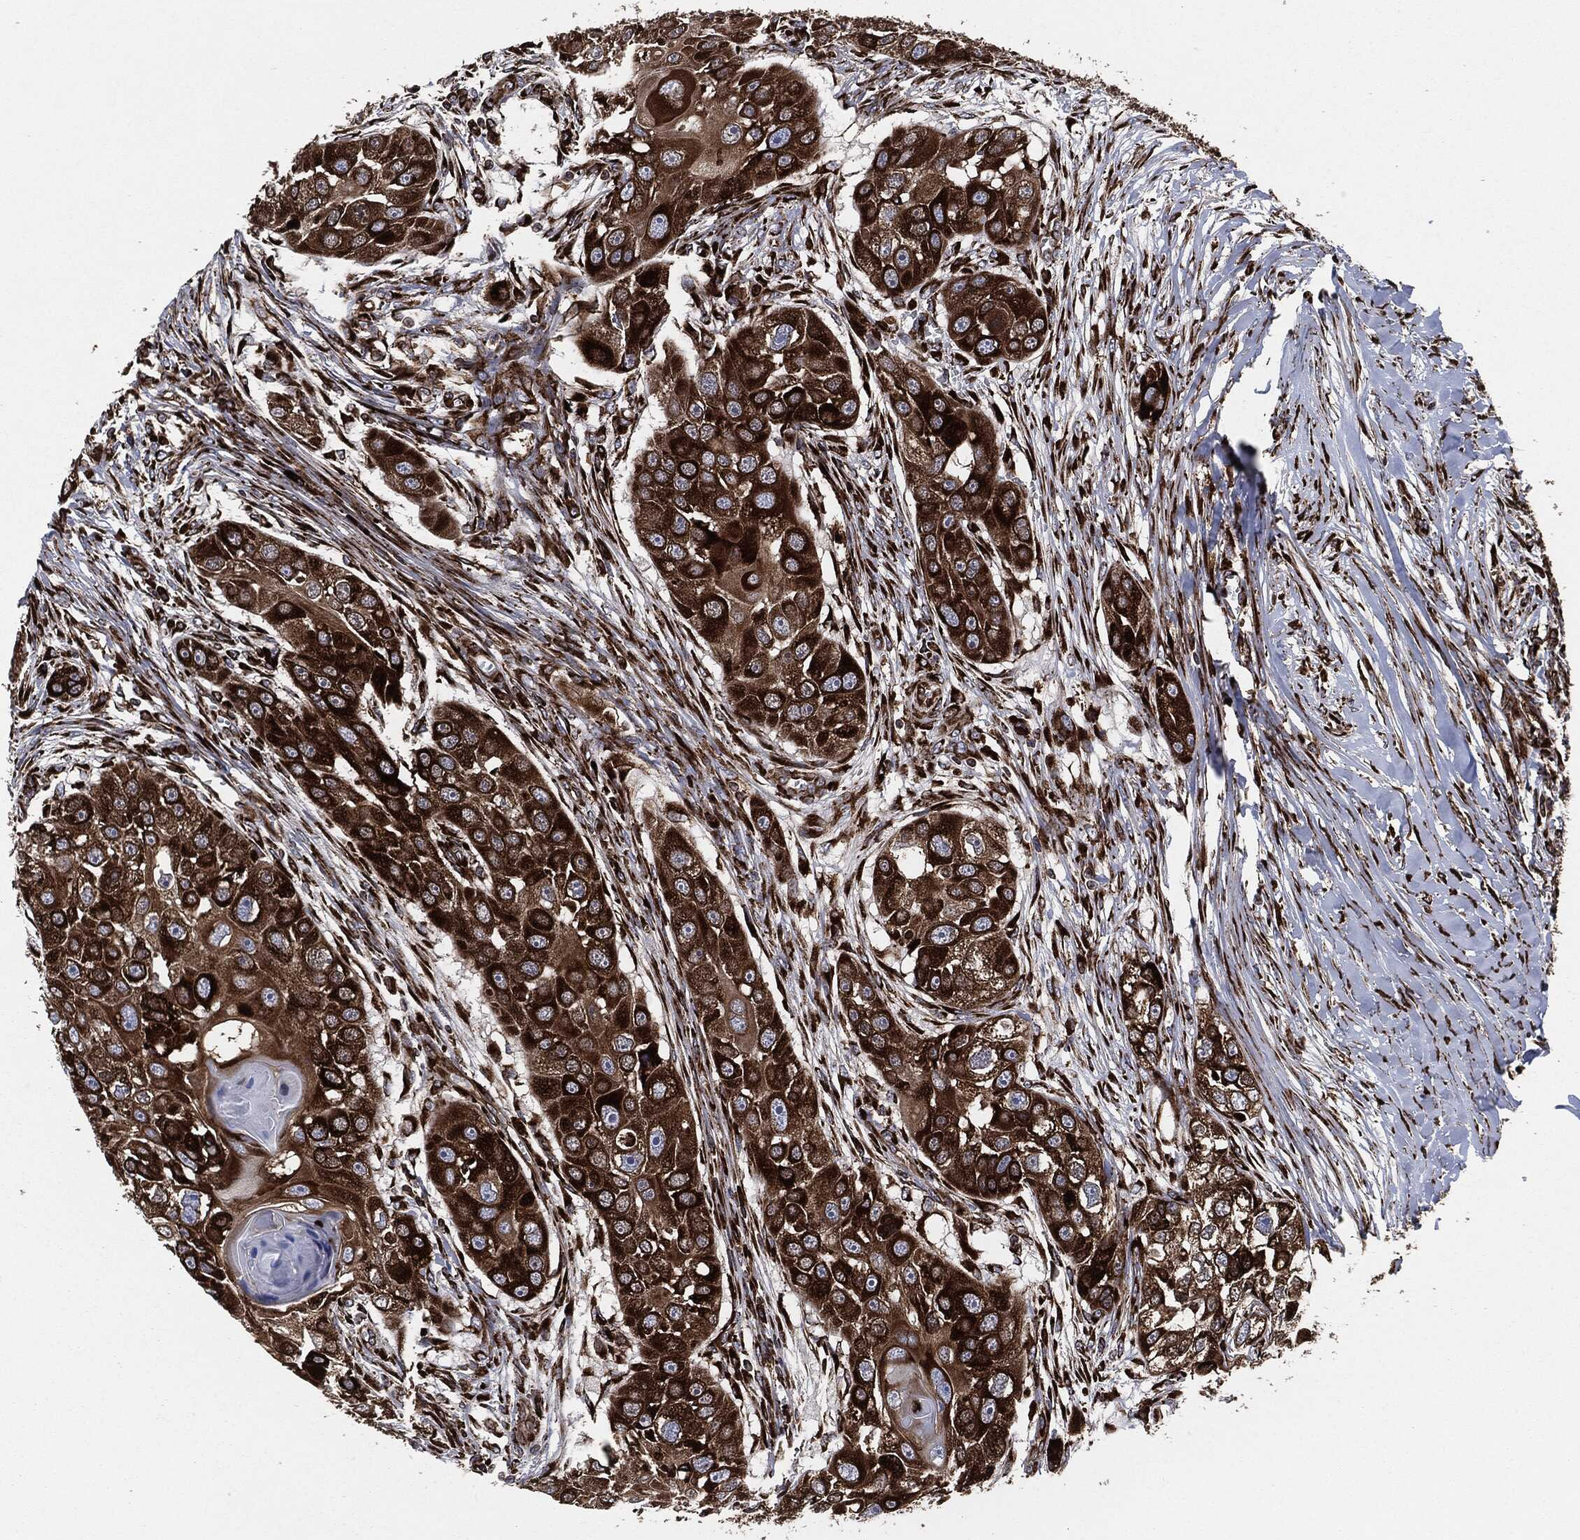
{"staining": {"intensity": "strong", "quantity": ">75%", "location": "cytoplasmic/membranous"}, "tissue": "head and neck cancer", "cell_type": "Tumor cells", "image_type": "cancer", "snomed": [{"axis": "morphology", "description": "Normal tissue, NOS"}, {"axis": "morphology", "description": "Squamous cell carcinoma, NOS"}, {"axis": "topography", "description": "Skeletal muscle"}, {"axis": "topography", "description": "Head-Neck"}], "caption": "Head and neck squamous cell carcinoma tissue shows strong cytoplasmic/membranous staining in about >75% of tumor cells, visualized by immunohistochemistry.", "gene": "CALR", "patient": {"sex": "male", "age": 51}}